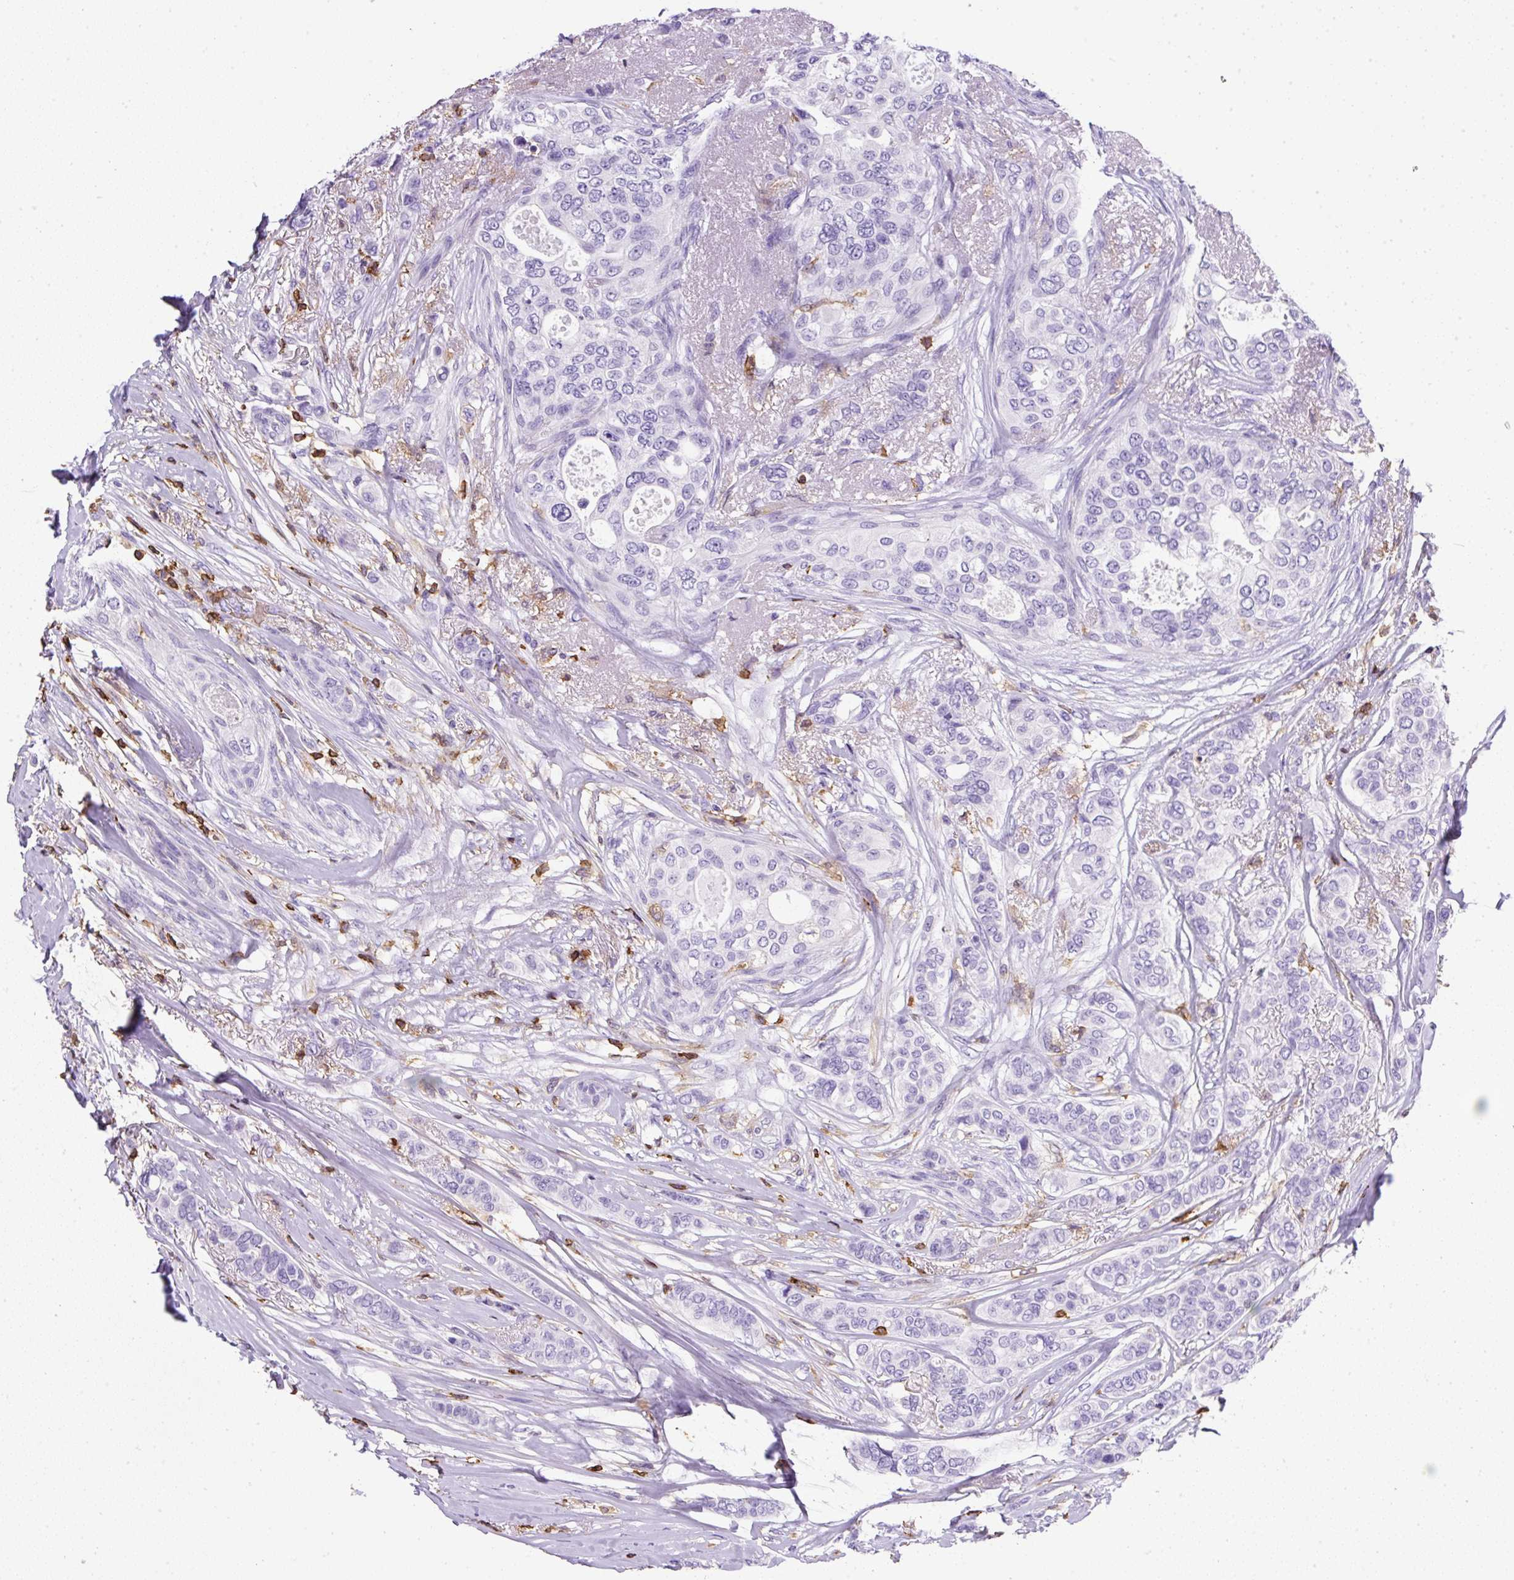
{"staining": {"intensity": "negative", "quantity": "none", "location": "none"}, "tissue": "breast cancer", "cell_type": "Tumor cells", "image_type": "cancer", "snomed": [{"axis": "morphology", "description": "Lobular carcinoma"}, {"axis": "topography", "description": "Breast"}], "caption": "Photomicrograph shows no significant protein expression in tumor cells of breast cancer.", "gene": "FAM228B", "patient": {"sex": "female", "age": 51}}